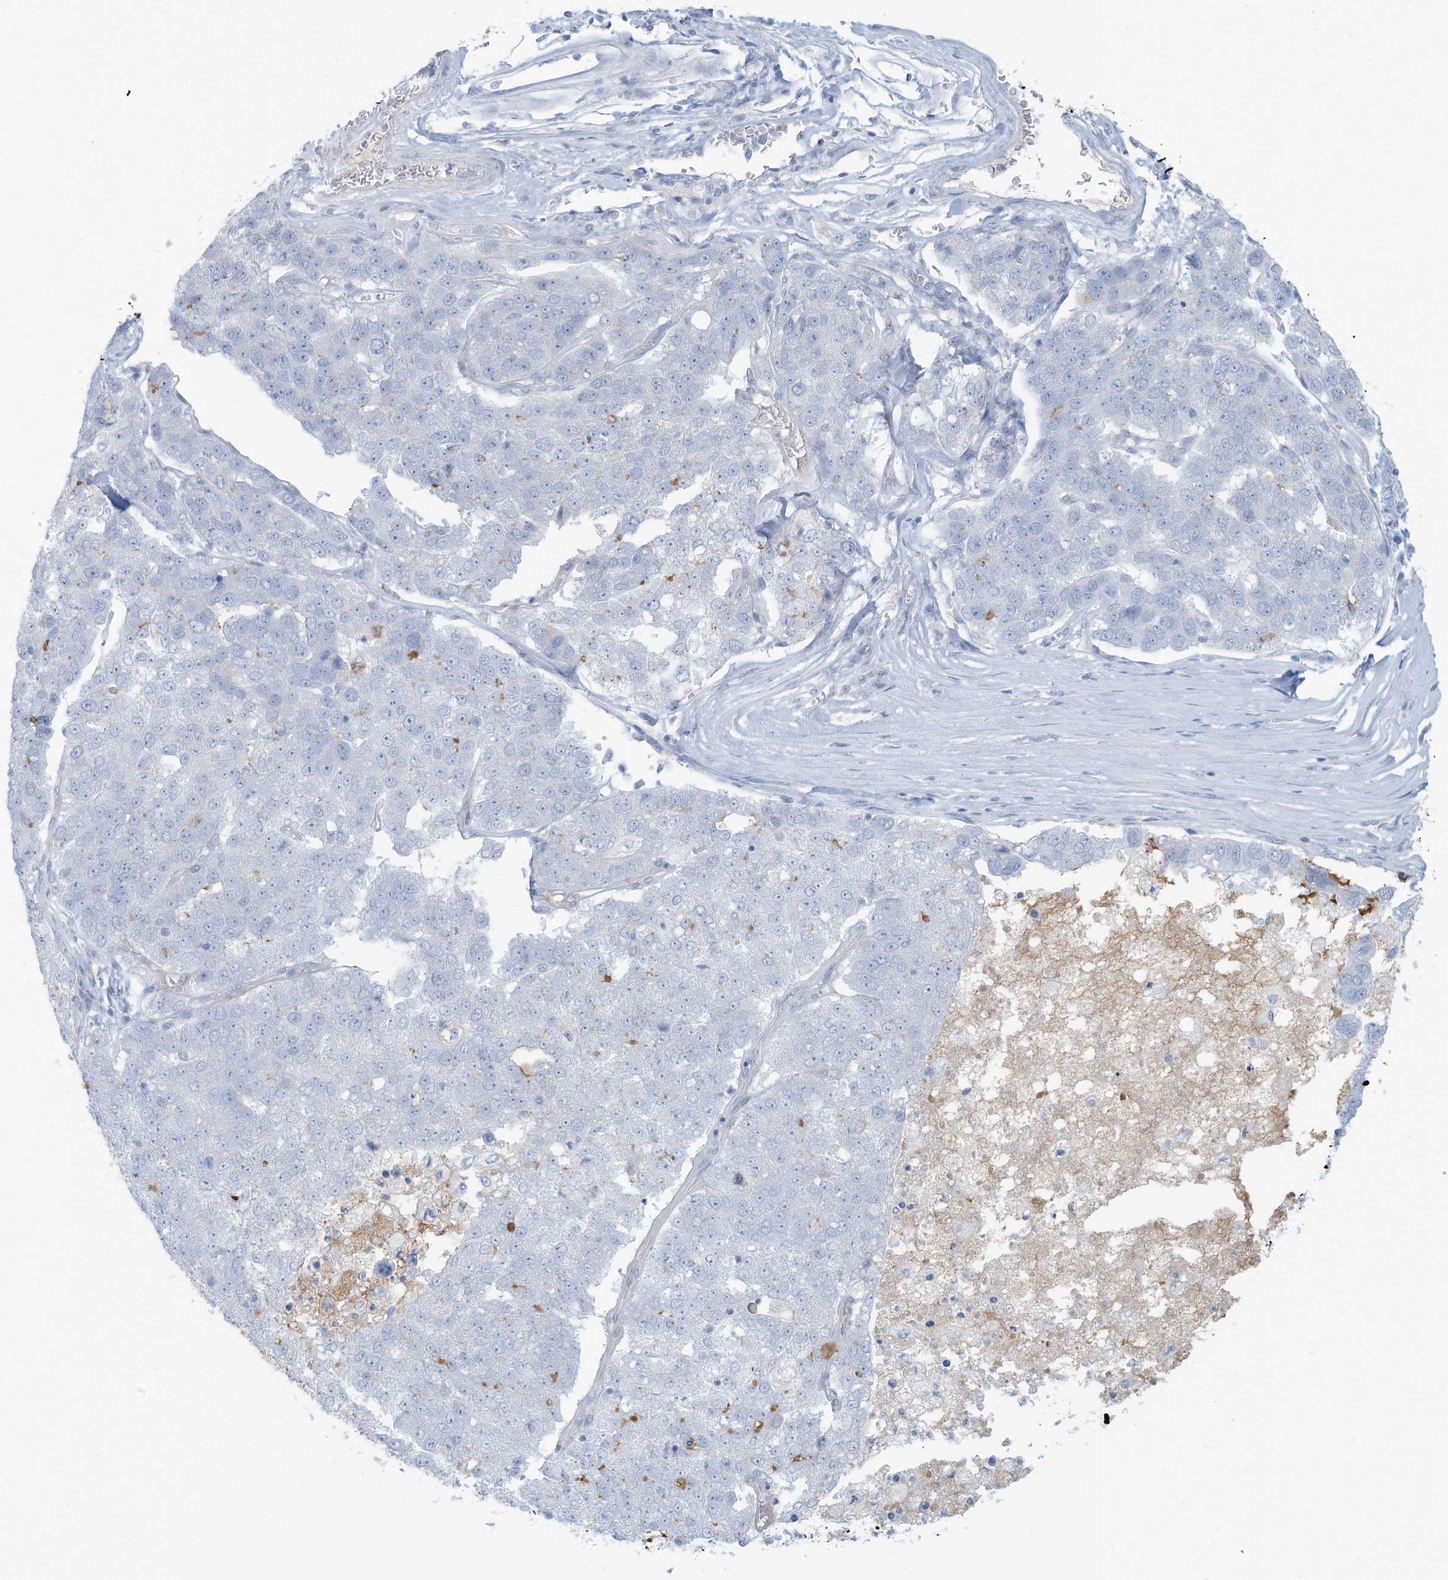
{"staining": {"intensity": "negative", "quantity": "none", "location": "none"}, "tissue": "pancreatic cancer", "cell_type": "Tumor cells", "image_type": "cancer", "snomed": [{"axis": "morphology", "description": "Adenocarcinoma, NOS"}, {"axis": "topography", "description": "Pancreas"}], "caption": "Protein analysis of pancreatic cancer (adenocarcinoma) exhibits no significant expression in tumor cells.", "gene": "ERI2", "patient": {"sex": "female", "age": 61}}